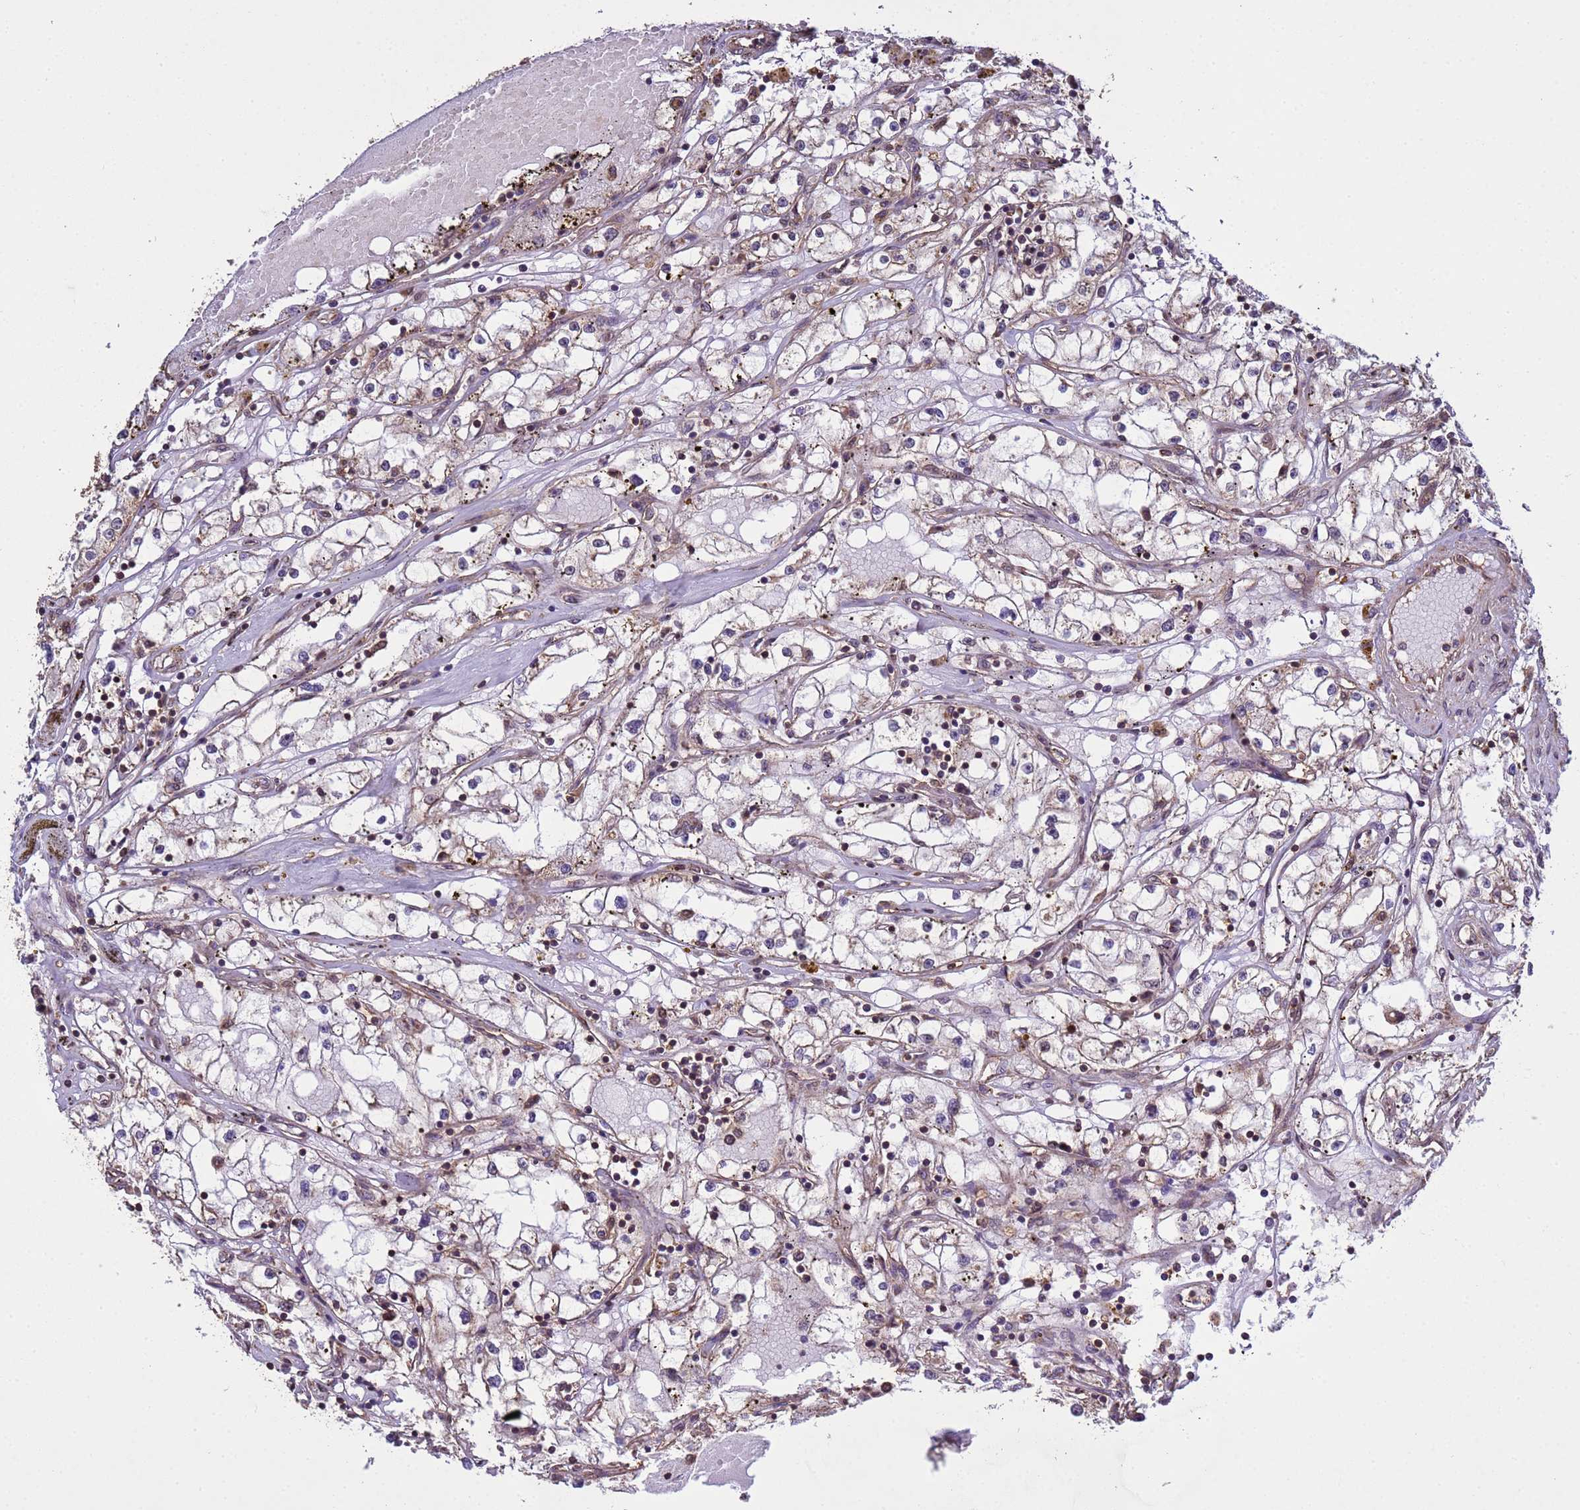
{"staining": {"intensity": "weak", "quantity": ">75%", "location": "cytoplasmic/membranous"}, "tissue": "renal cancer", "cell_type": "Tumor cells", "image_type": "cancer", "snomed": [{"axis": "morphology", "description": "Adenocarcinoma, NOS"}, {"axis": "topography", "description": "Kidney"}], "caption": "Immunohistochemical staining of renal cancer (adenocarcinoma) shows low levels of weak cytoplasmic/membranous expression in about >75% of tumor cells.", "gene": "P2RX7", "patient": {"sex": "male", "age": 56}}